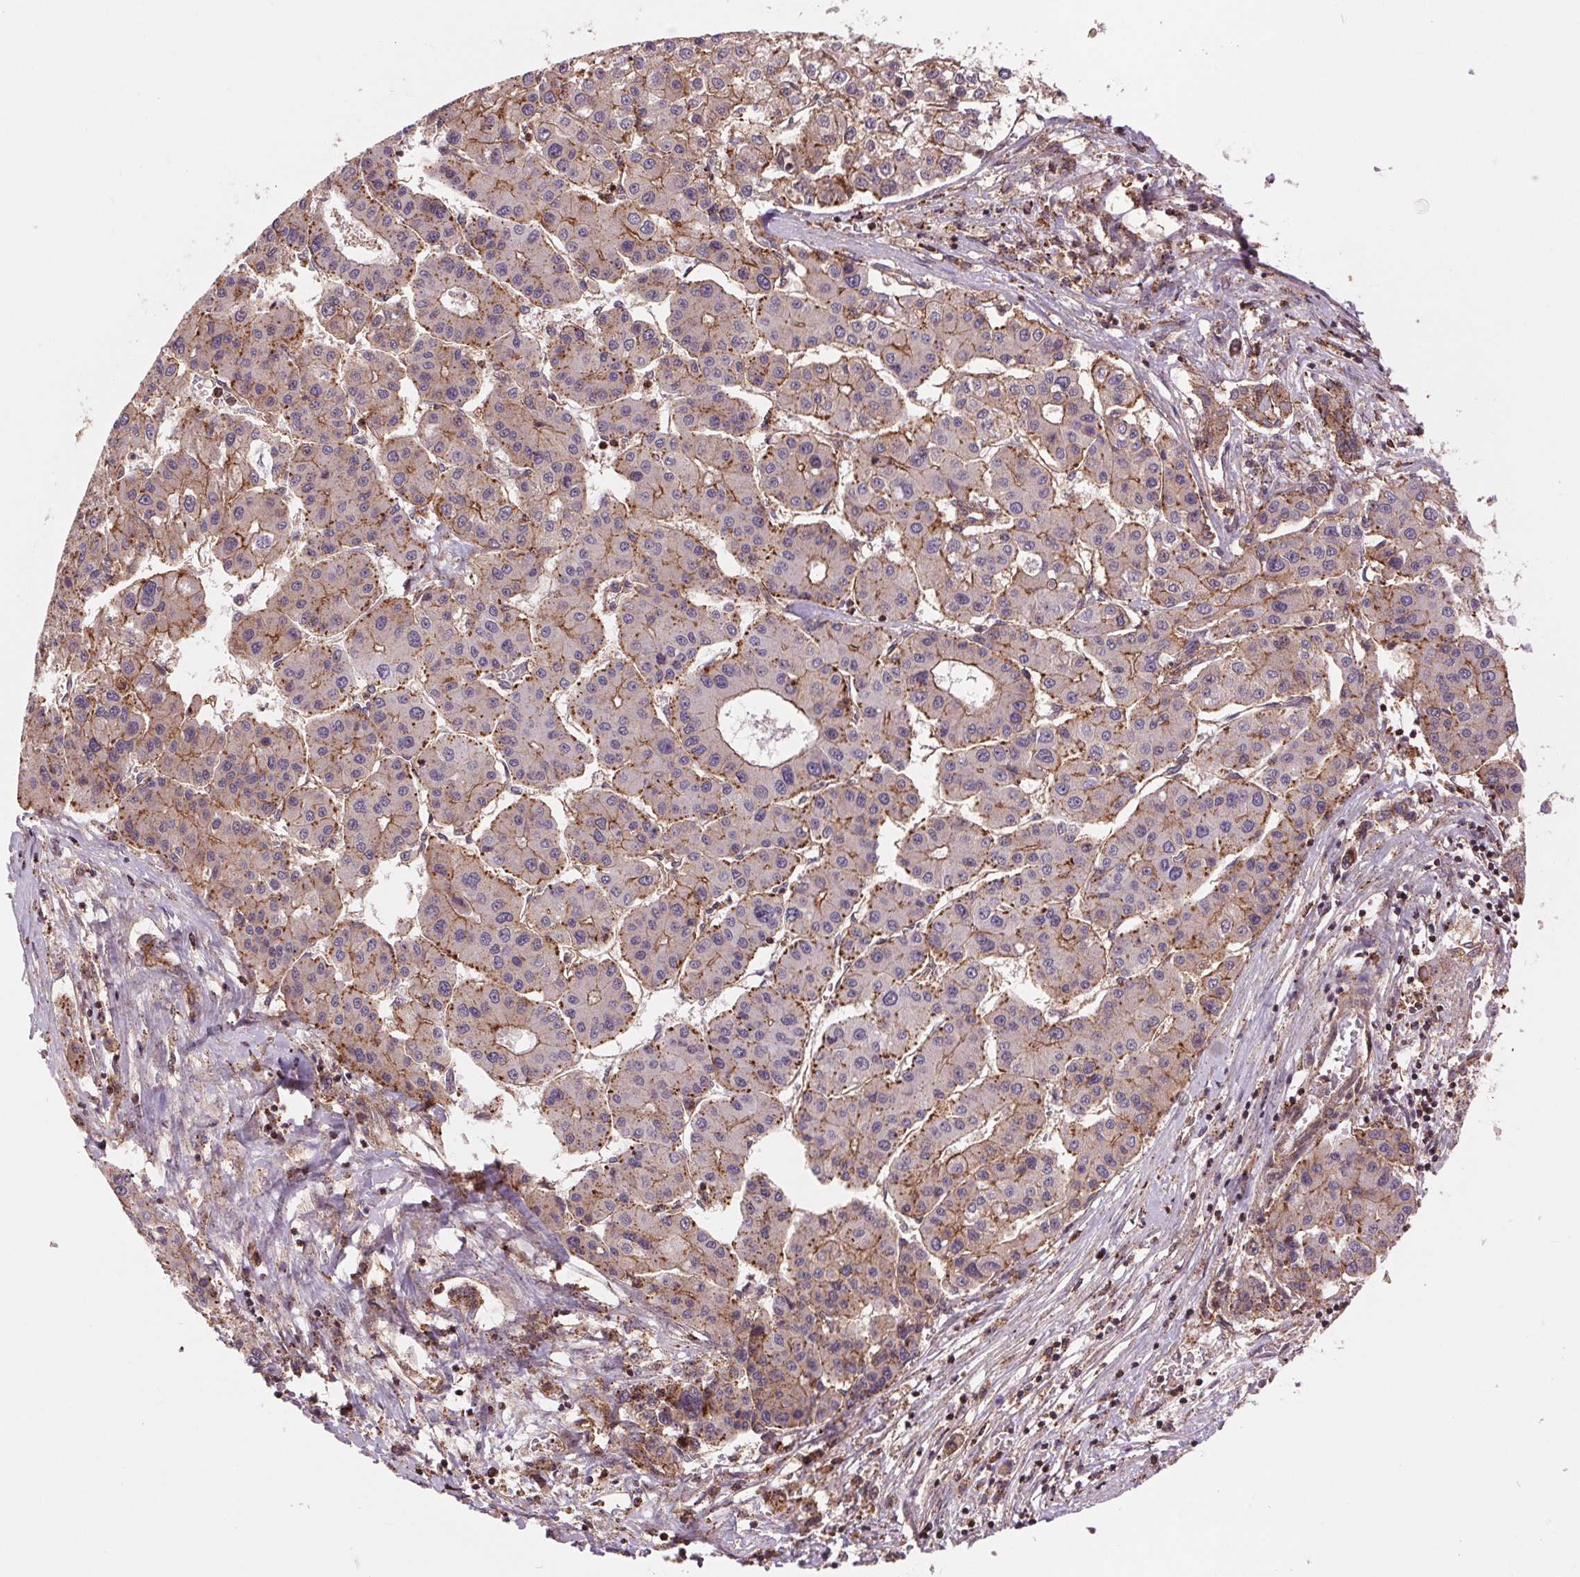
{"staining": {"intensity": "moderate", "quantity": "25%-75%", "location": "cytoplasmic/membranous"}, "tissue": "liver cancer", "cell_type": "Tumor cells", "image_type": "cancer", "snomed": [{"axis": "morphology", "description": "Carcinoma, Hepatocellular, NOS"}, {"axis": "topography", "description": "Liver"}], "caption": "Liver hepatocellular carcinoma was stained to show a protein in brown. There is medium levels of moderate cytoplasmic/membranous staining in about 25%-75% of tumor cells. The staining was performed using DAB (3,3'-diaminobenzidine) to visualize the protein expression in brown, while the nuclei were stained in blue with hematoxylin (Magnification: 20x).", "gene": "CHMP4B", "patient": {"sex": "male", "age": 73}}